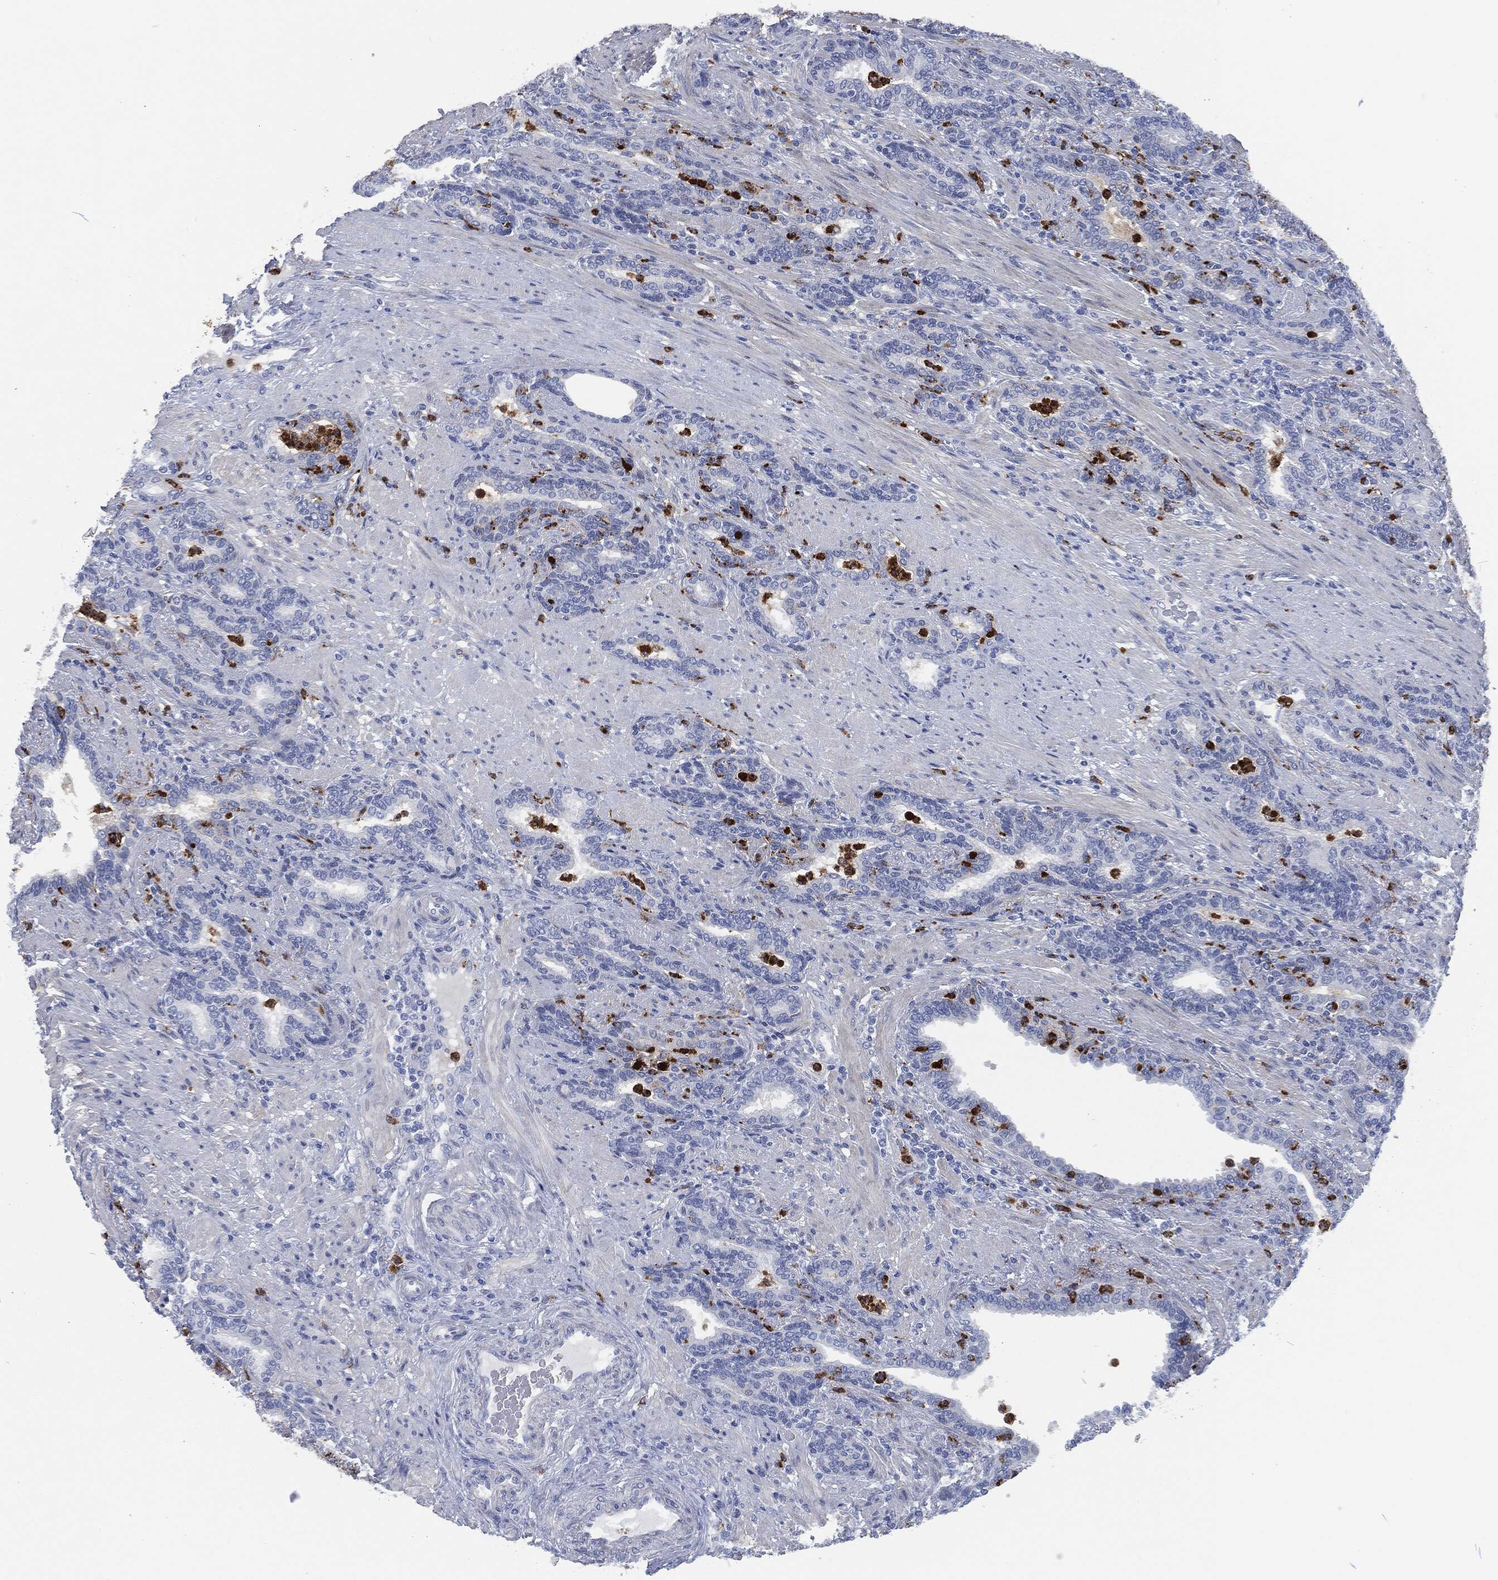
{"staining": {"intensity": "negative", "quantity": "none", "location": "none"}, "tissue": "prostate cancer", "cell_type": "Tumor cells", "image_type": "cancer", "snomed": [{"axis": "morphology", "description": "Adenocarcinoma, Low grade"}, {"axis": "topography", "description": "Prostate"}], "caption": "Prostate cancer (low-grade adenocarcinoma) was stained to show a protein in brown. There is no significant staining in tumor cells.", "gene": "MPO", "patient": {"sex": "male", "age": 68}}